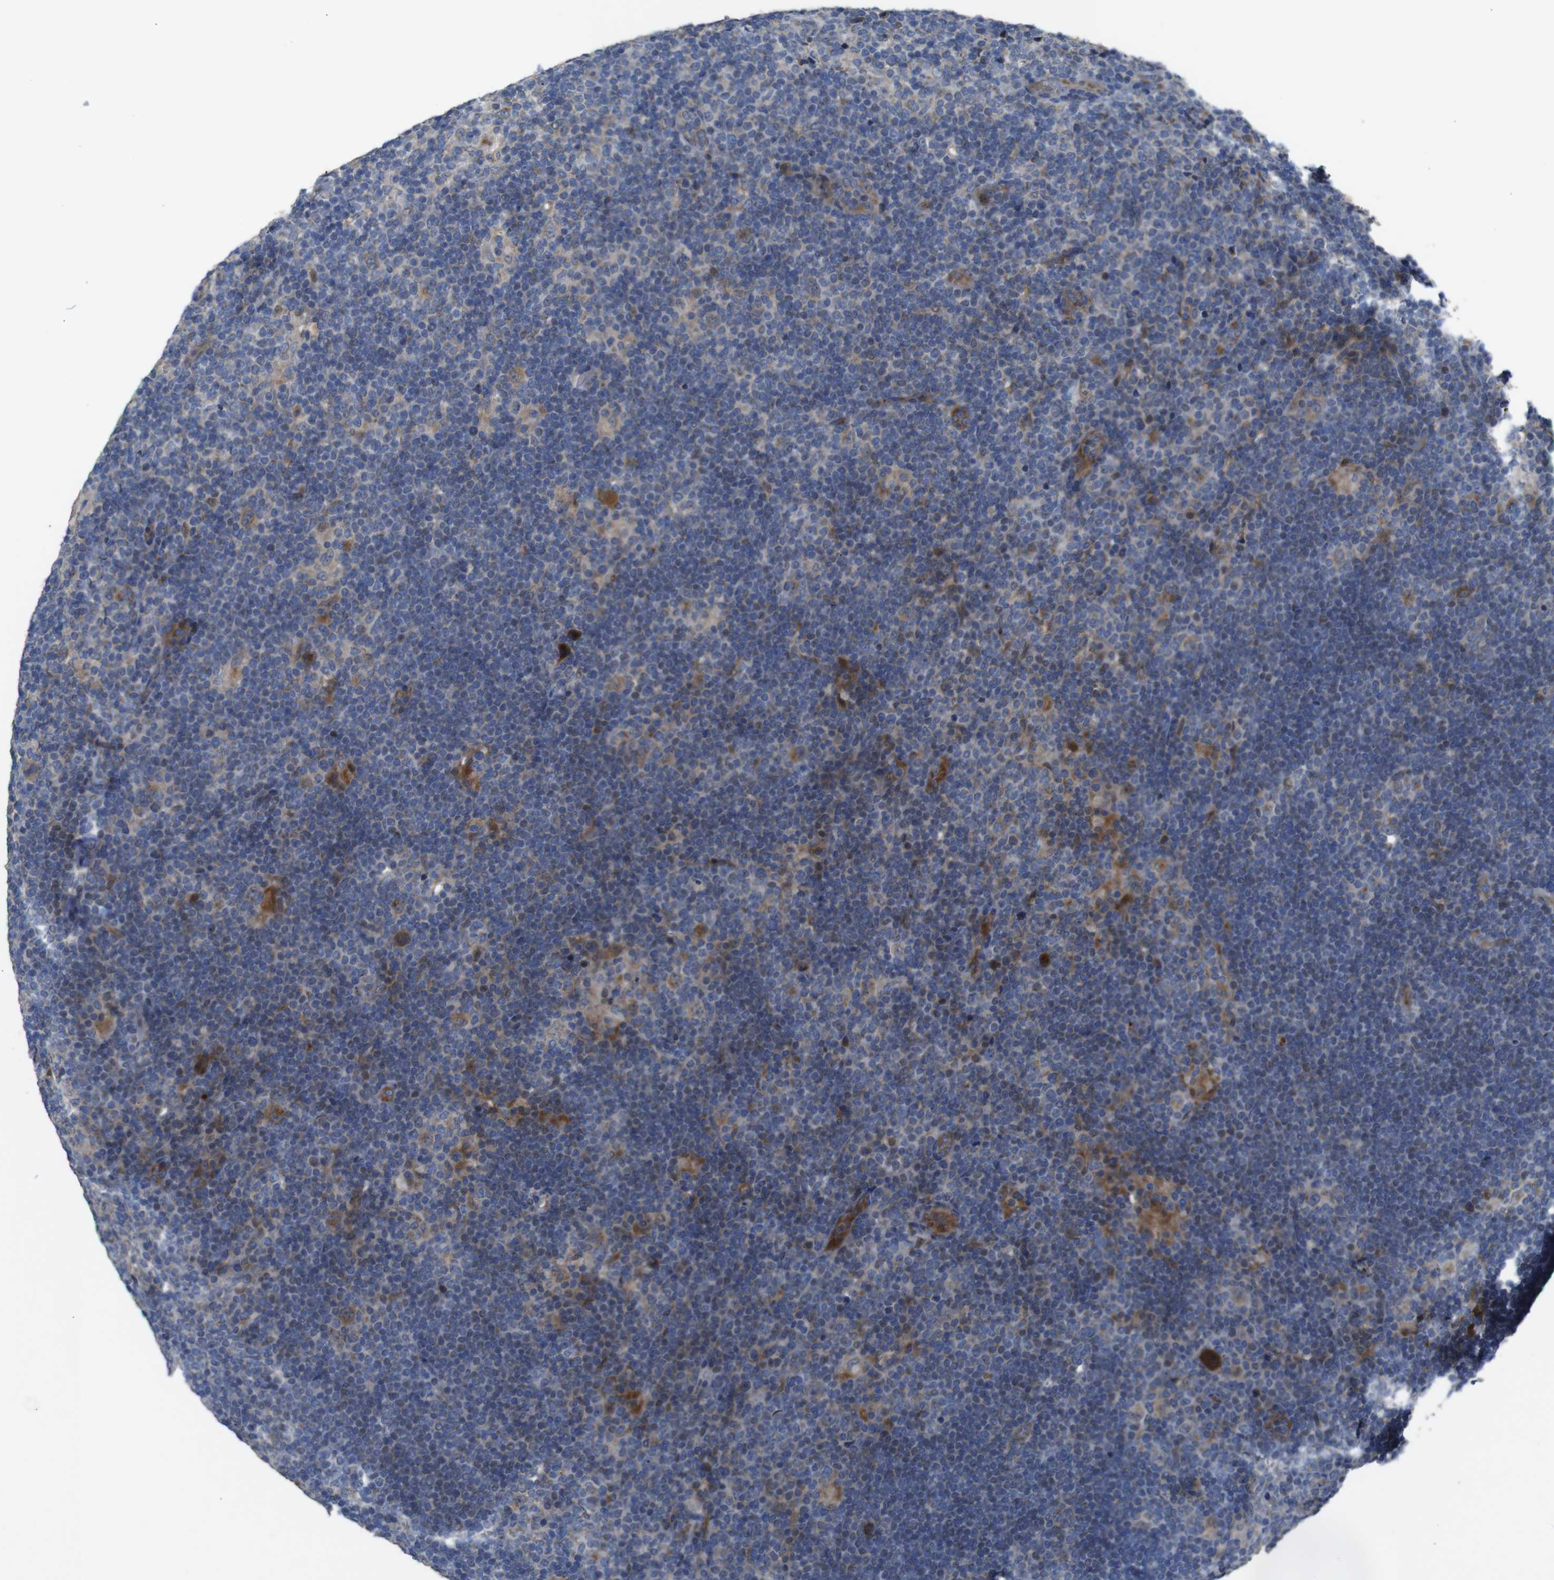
{"staining": {"intensity": "moderate", "quantity": ">75%", "location": "cytoplasmic/membranous"}, "tissue": "lymphoma", "cell_type": "Tumor cells", "image_type": "cancer", "snomed": [{"axis": "morphology", "description": "Hodgkin's disease, NOS"}, {"axis": "topography", "description": "Lymph node"}], "caption": "Immunohistochemical staining of human lymphoma displays medium levels of moderate cytoplasmic/membranous staining in about >75% of tumor cells.", "gene": "CHST10", "patient": {"sex": "female", "age": 57}}